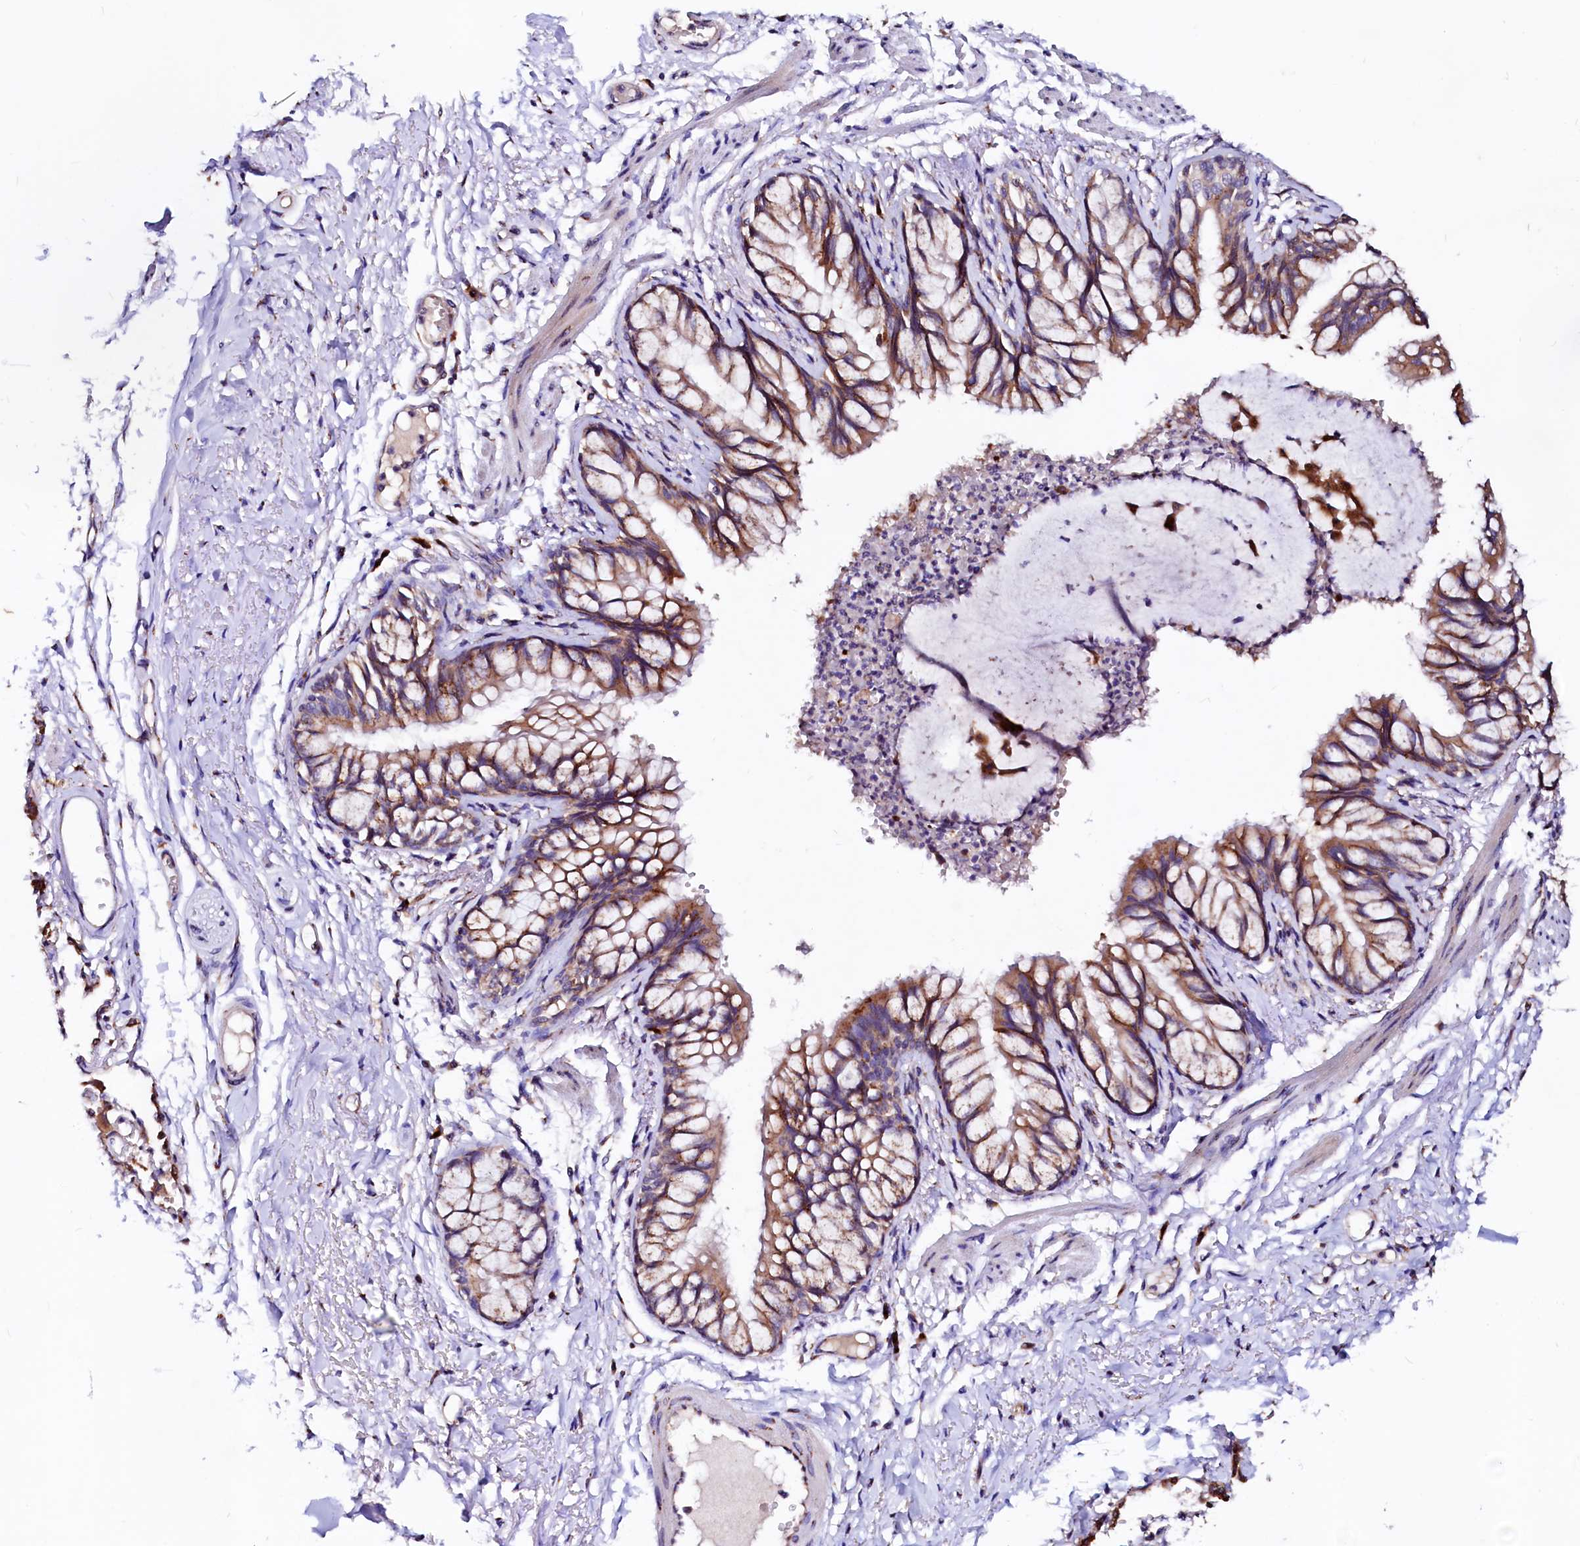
{"staining": {"intensity": "moderate", "quantity": ">75%", "location": "cytoplasmic/membranous"}, "tissue": "bronchus", "cell_type": "Respiratory epithelial cells", "image_type": "normal", "snomed": [{"axis": "morphology", "description": "Normal tissue, NOS"}, {"axis": "topography", "description": "Cartilage tissue"}, {"axis": "topography", "description": "Bronchus"}, {"axis": "topography", "description": "Lung"}], "caption": "Approximately >75% of respiratory epithelial cells in benign bronchus show moderate cytoplasmic/membranous protein staining as visualized by brown immunohistochemical staining.", "gene": "LMAN1", "patient": {"sex": "female", "age": 49}}